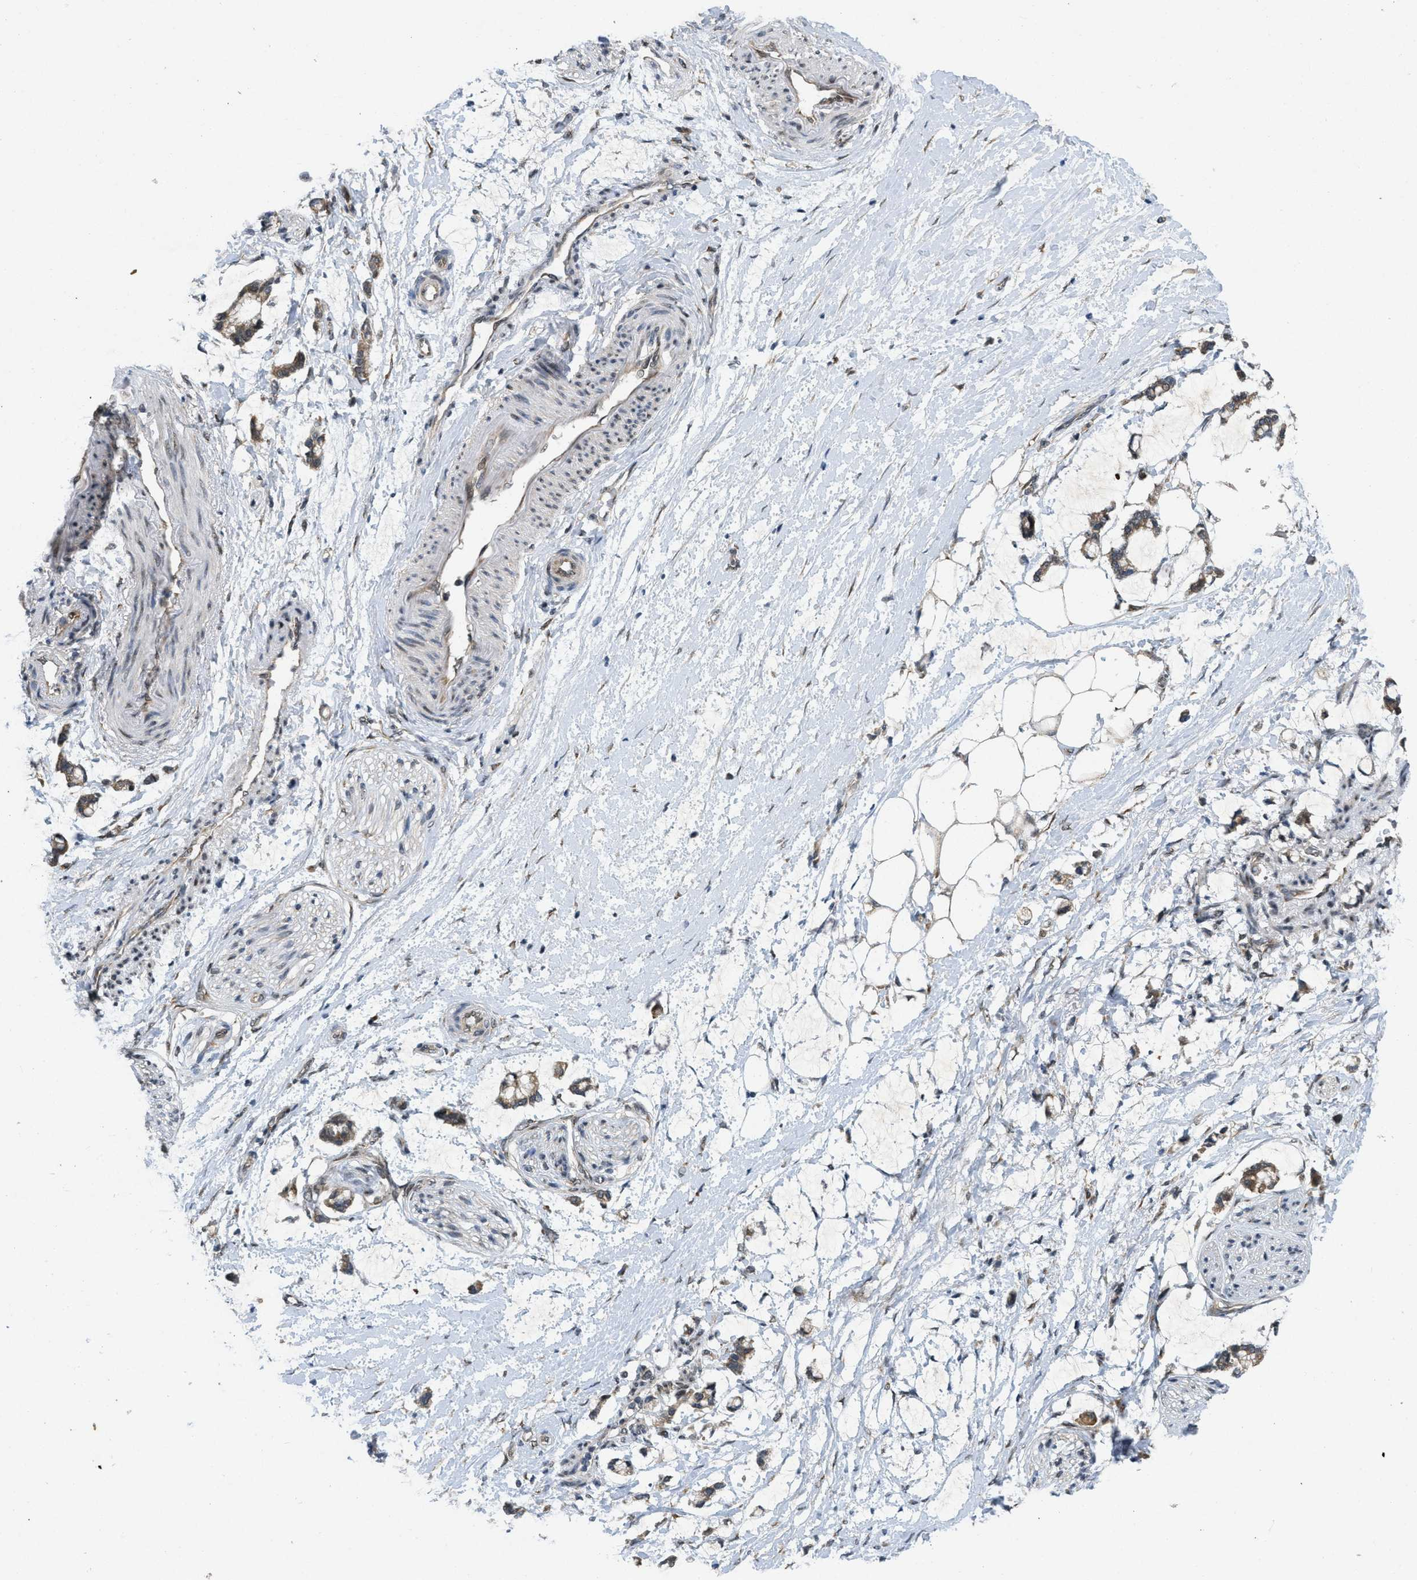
{"staining": {"intensity": "moderate", "quantity": "25%-75%", "location": "cytoplasmic/membranous"}, "tissue": "adipose tissue", "cell_type": "Adipocytes", "image_type": "normal", "snomed": [{"axis": "morphology", "description": "Normal tissue, NOS"}, {"axis": "morphology", "description": "Adenocarcinoma, NOS"}, {"axis": "topography", "description": "Colon"}, {"axis": "topography", "description": "Peripheral nerve tissue"}], "caption": "Immunohistochemical staining of benign human adipose tissue reveals 25%-75% levels of moderate cytoplasmic/membranous protein expression in approximately 25%-75% of adipocytes.", "gene": "IFNLR1", "patient": {"sex": "male", "age": 14}}